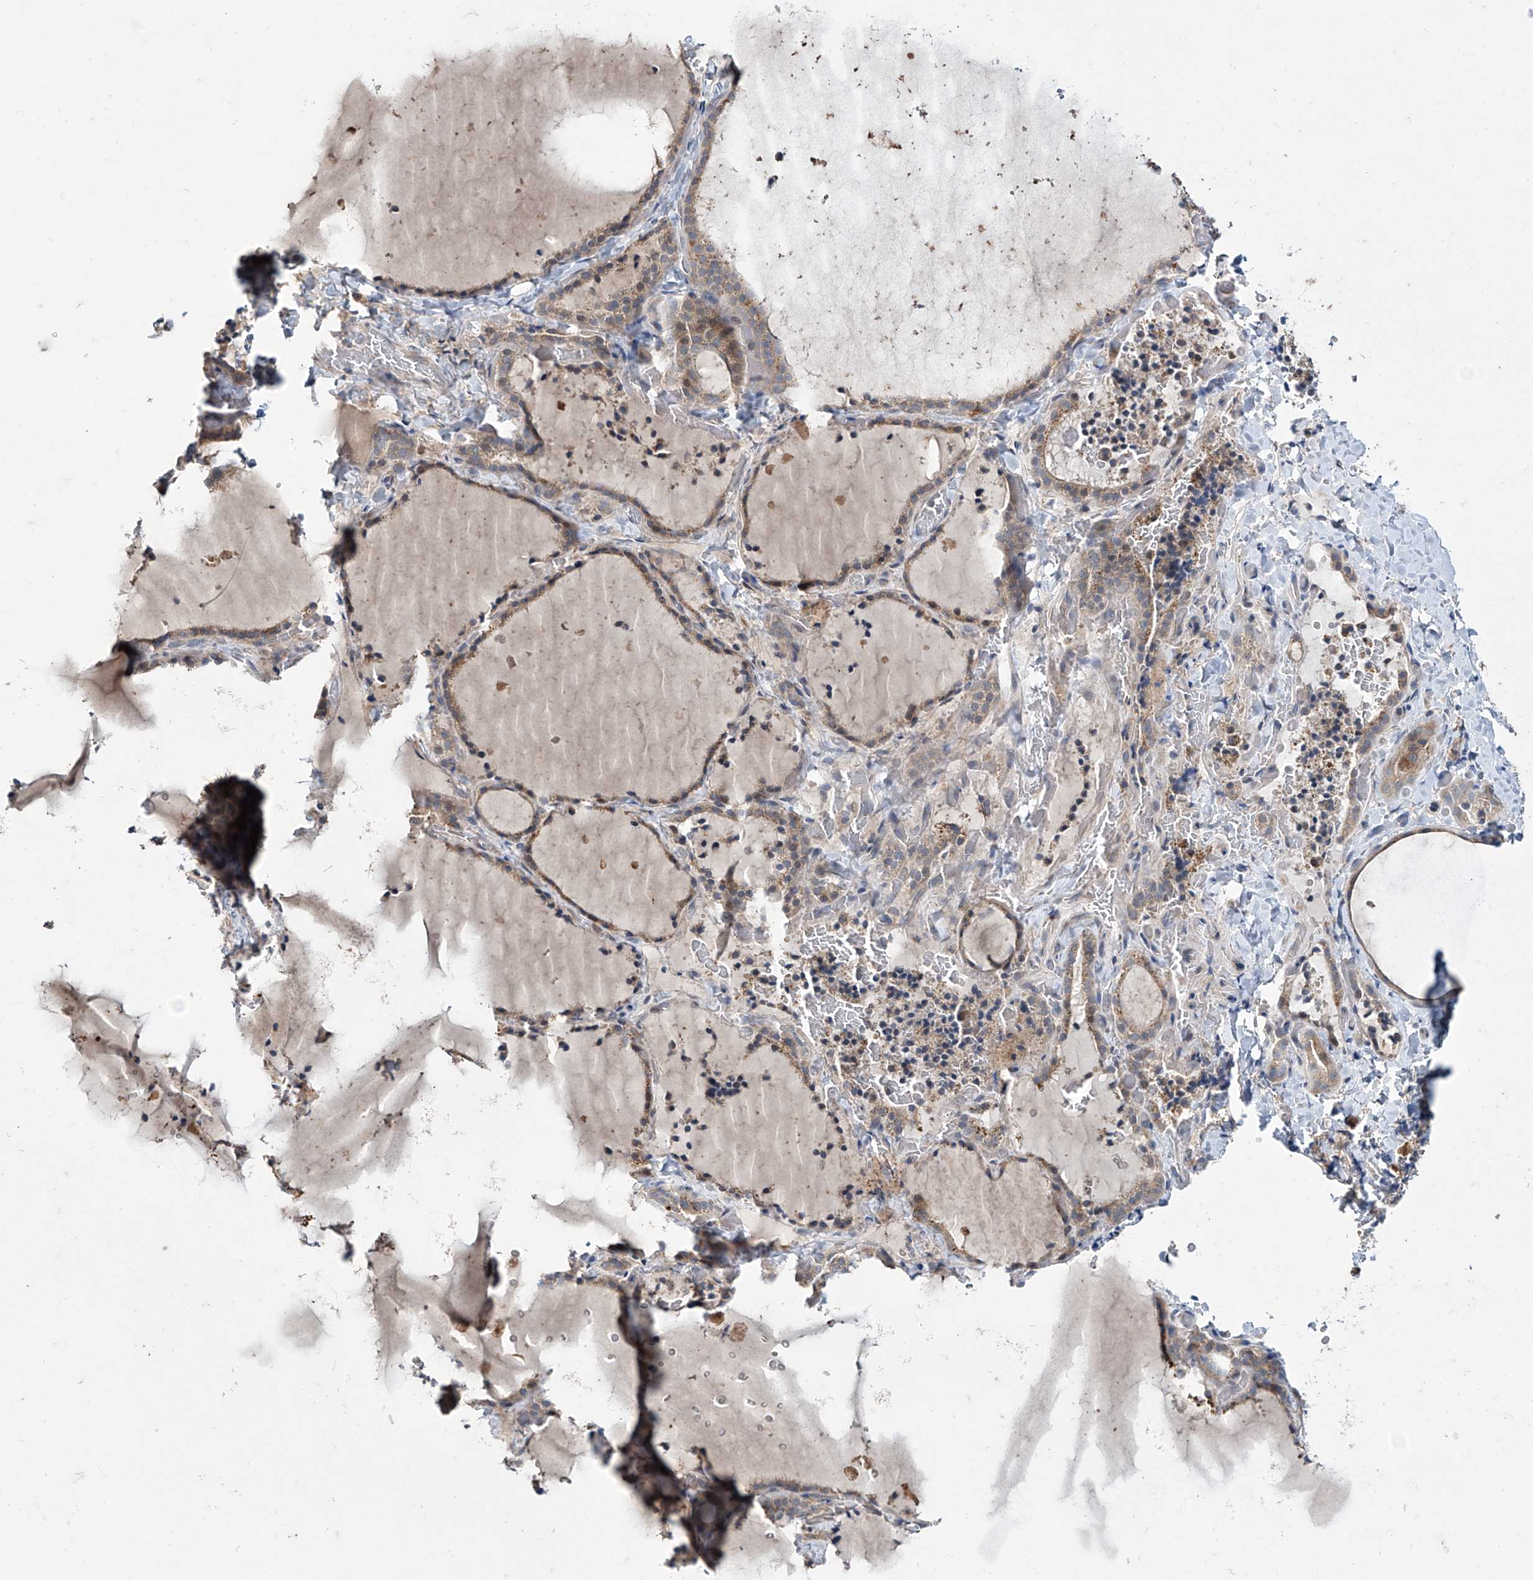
{"staining": {"intensity": "moderate", "quantity": ">75%", "location": "cytoplasmic/membranous"}, "tissue": "thyroid gland", "cell_type": "Glandular cells", "image_type": "normal", "snomed": [{"axis": "morphology", "description": "Normal tissue, NOS"}, {"axis": "topography", "description": "Thyroid gland"}], "caption": "IHC micrograph of normal thyroid gland: human thyroid gland stained using immunohistochemistry exhibits medium levels of moderate protein expression localized specifically in the cytoplasmic/membranous of glandular cells, appearing as a cytoplasmic/membranous brown color.", "gene": "TRIM60", "patient": {"sex": "female", "age": 22}}